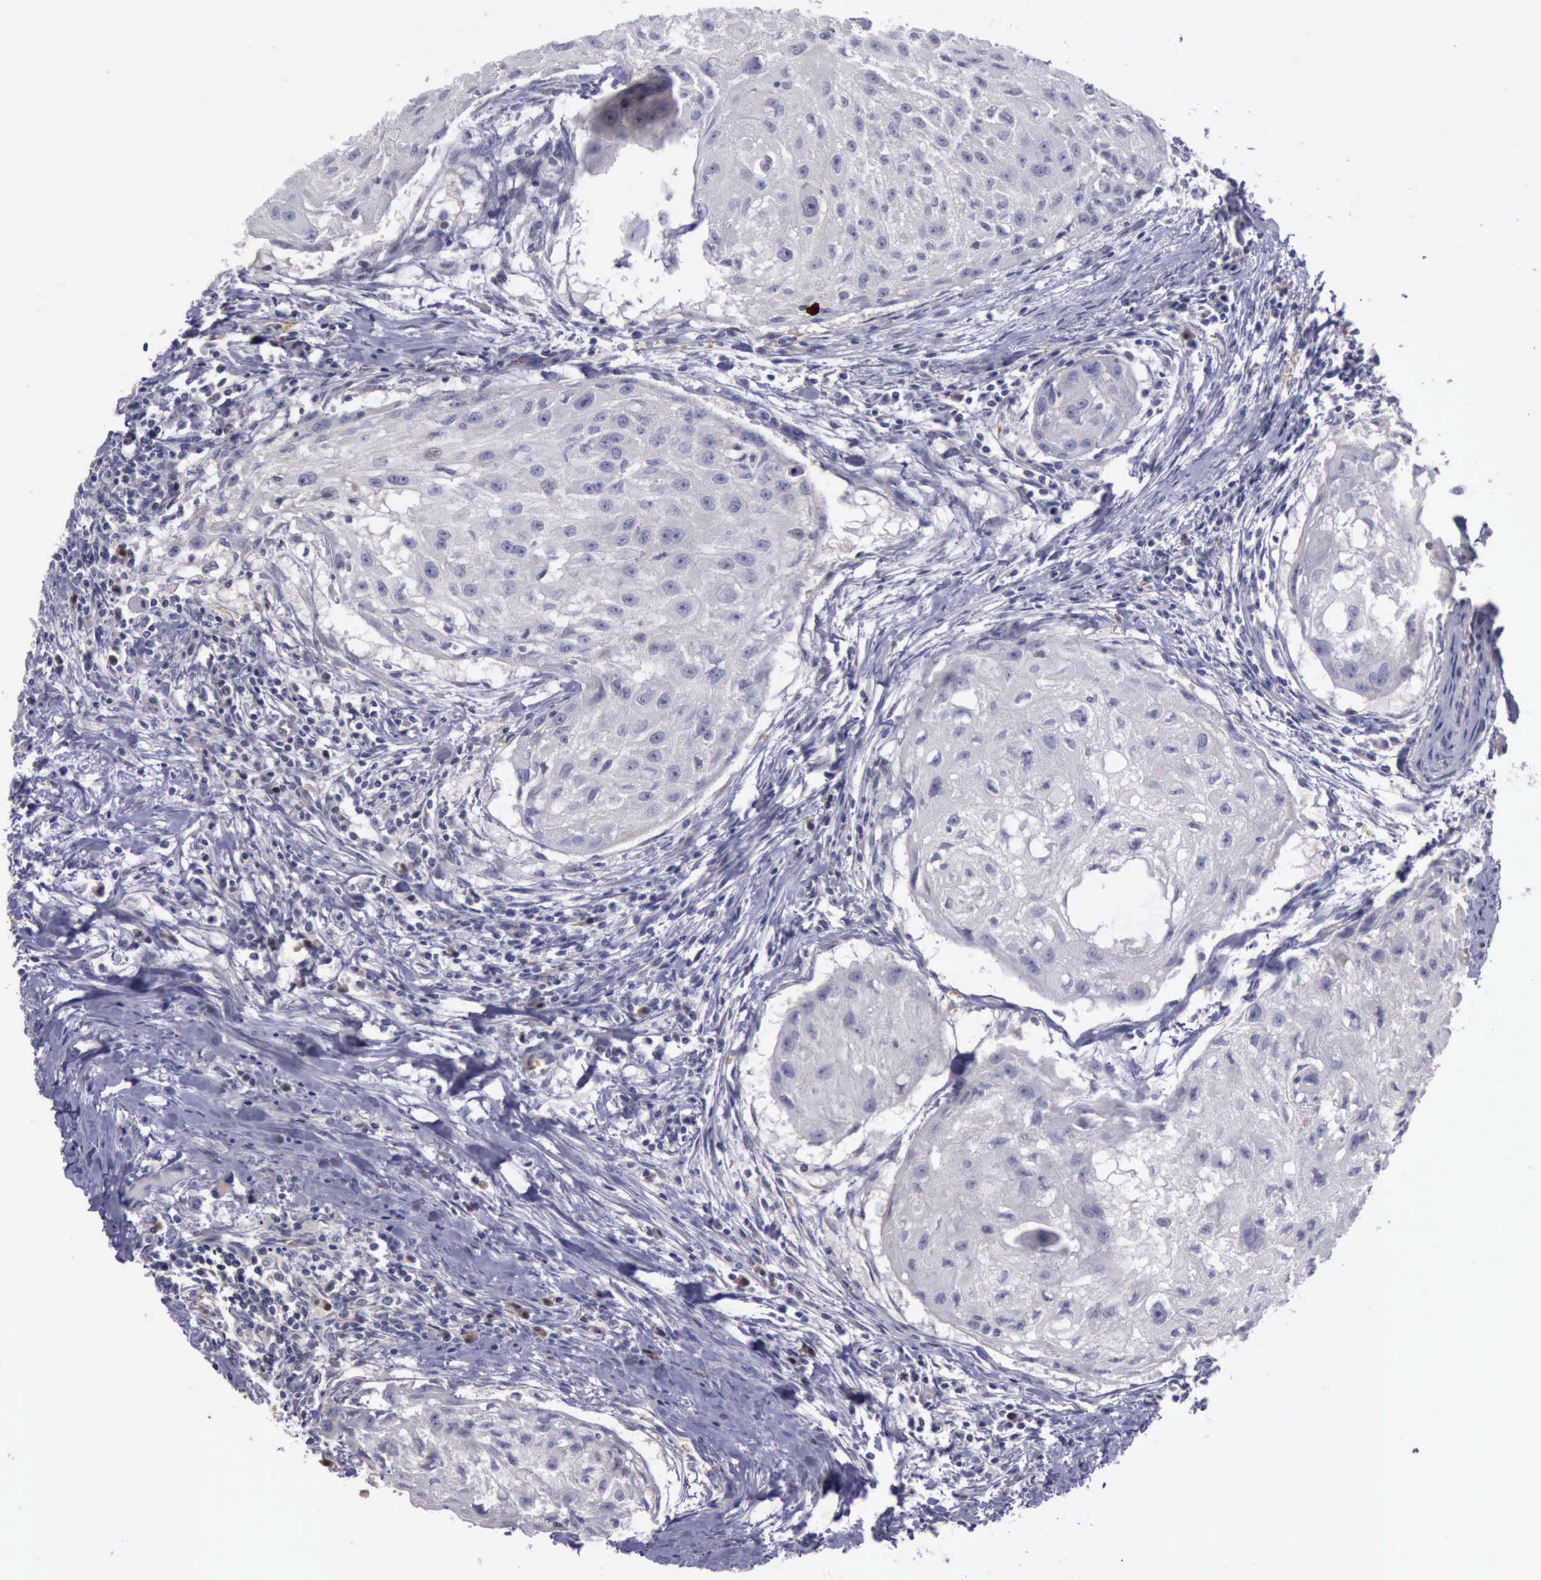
{"staining": {"intensity": "negative", "quantity": "none", "location": "none"}, "tissue": "head and neck cancer", "cell_type": "Tumor cells", "image_type": "cancer", "snomed": [{"axis": "morphology", "description": "Squamous cell carcinoma, NOS"}, {"axis": "topography", "description": "Head-Neck"}], "caption": "Immunohistochemistry (IHC) micrograph of neoplastic tissue: head and neck cancer stained with DAB (3,3'-diaminobenzidine) demonstrates no significant protein staining in tumor cells.", "gene": "CEP128", "patient": {"sex": "male", "age": 64}}